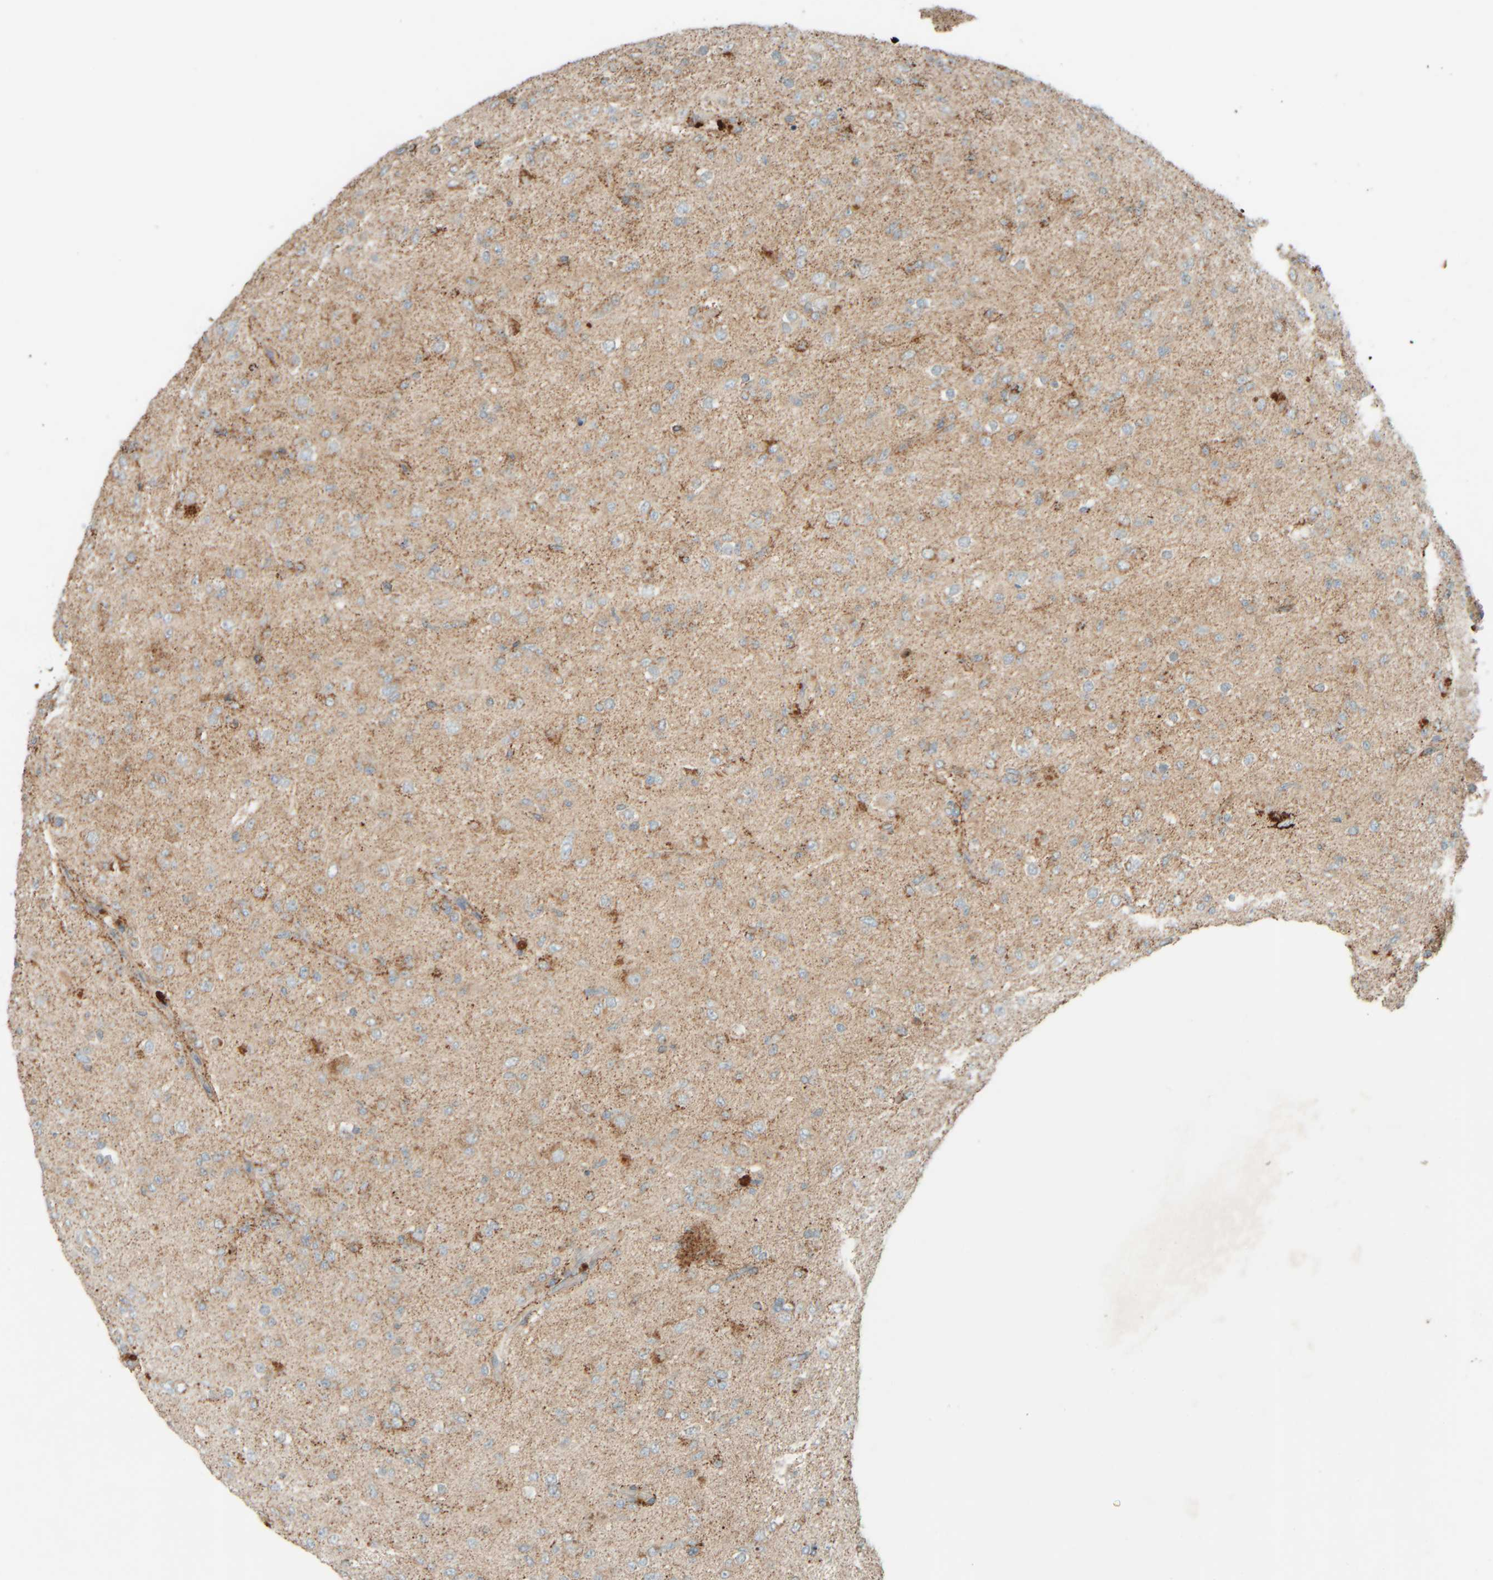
{"staining": {"intensity": "moderate", "quantity": "25%-75%", "location": "cytoplasmic/membranous"}, "tissue": "glioma", "cell_type": "Tumor cells", "image_type": "cancer", "snomed": [{"axis": "morphology", "description": "Glioma, malignant, Low grade"}, {"axis": "topography", "description": "Brain"}], "caption": "Moderate cytoplasmic/membranous positivity for a protein is appreciated in about 25%-75% of tumor cells of glioma using immunohistochemistry.", "gene": "SPAG5", "patient": {"sex": "male", "age": 65}}